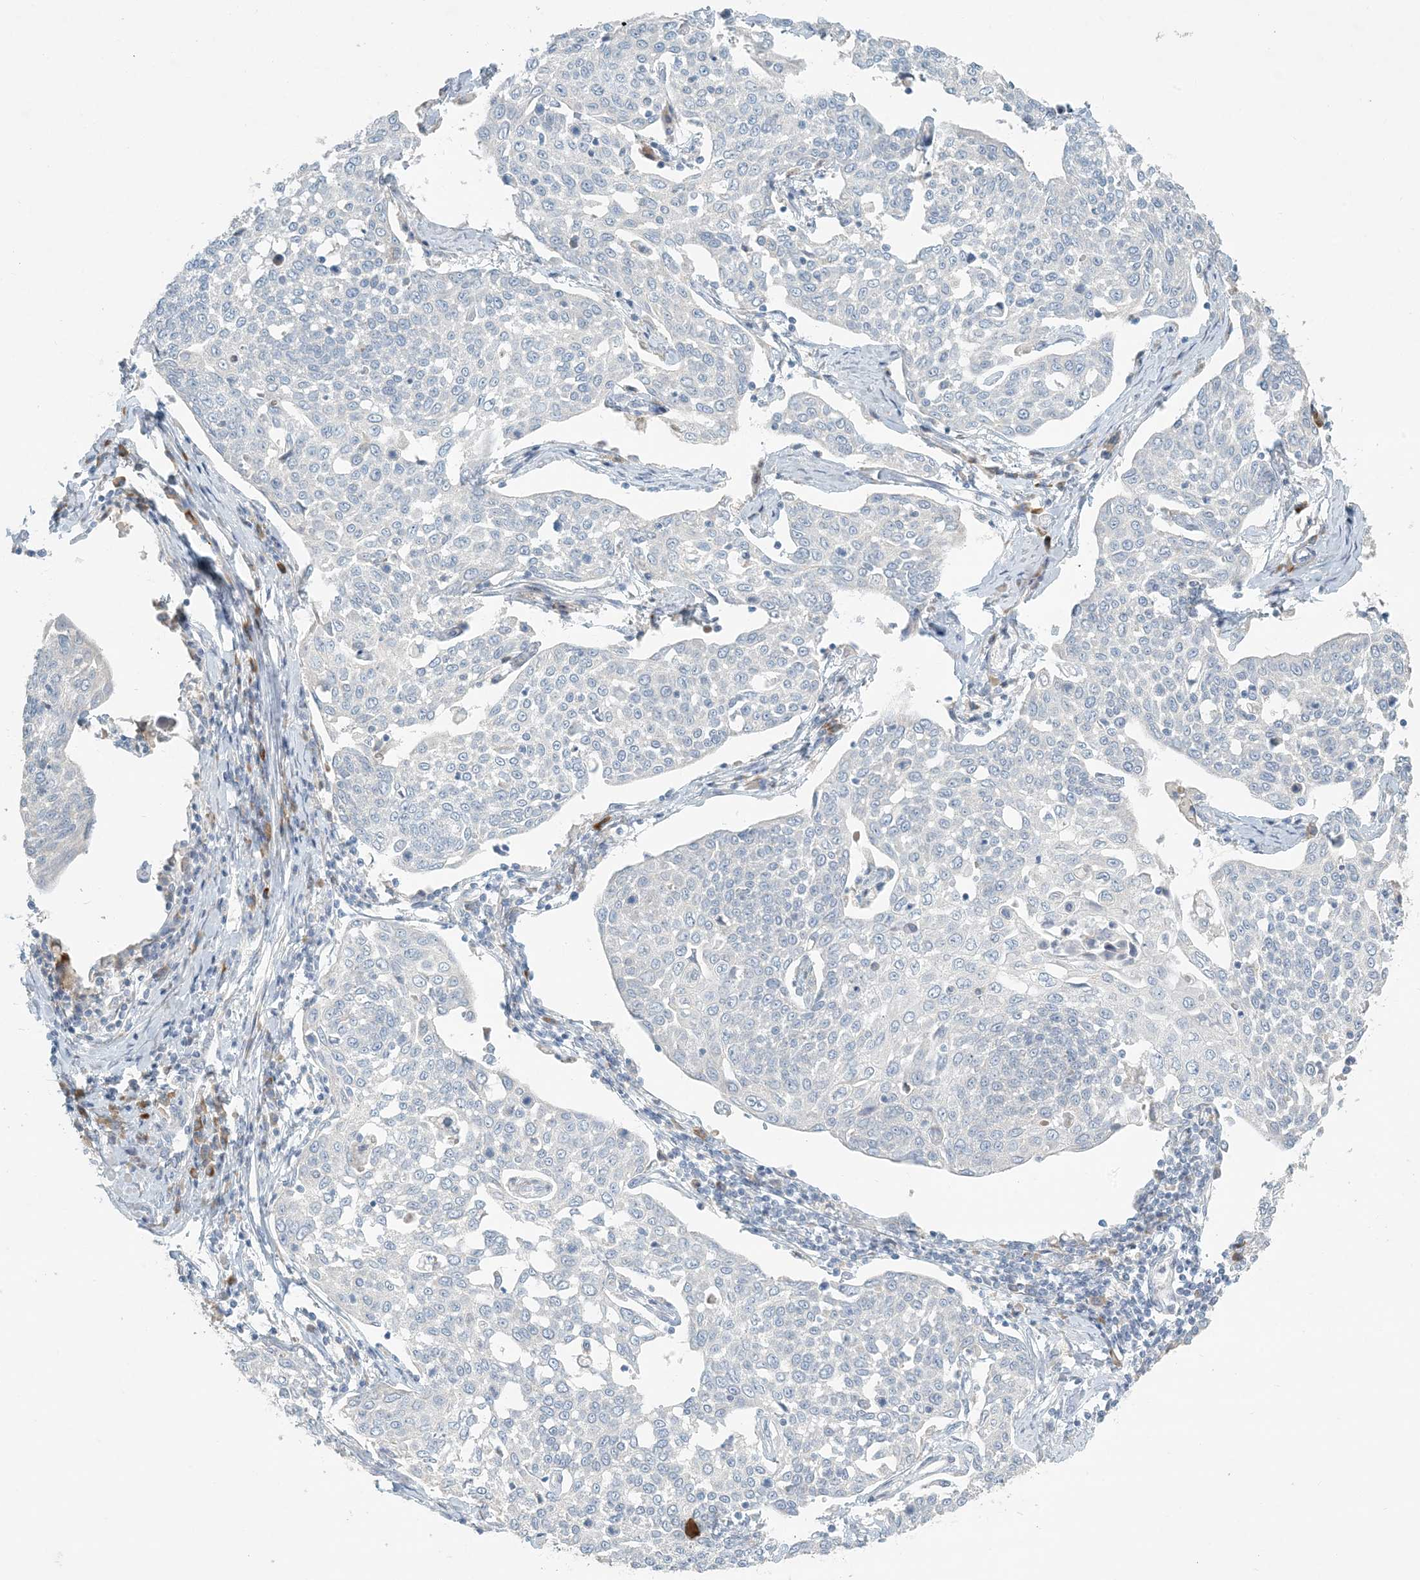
{"staining": {"intensity": "negative", "quantity": "none", "location": "none"}, "tissue": "cervical cancer", "cell_type": "Tumor cells", "image_type": "cancer", "snomed": [{"axis": "morphology", "description": "Squamous cell carcinoma, NOS"}, {"axis": "topography", "description": "Cervix"}], "caption": "DAB immunohistochemical staining of human squamous cell carcinoma (cervical) exhibits no significant staining in tumor cells.", "gene": "ZNF385D", "patient": {"sex": "female", "age": 34}}